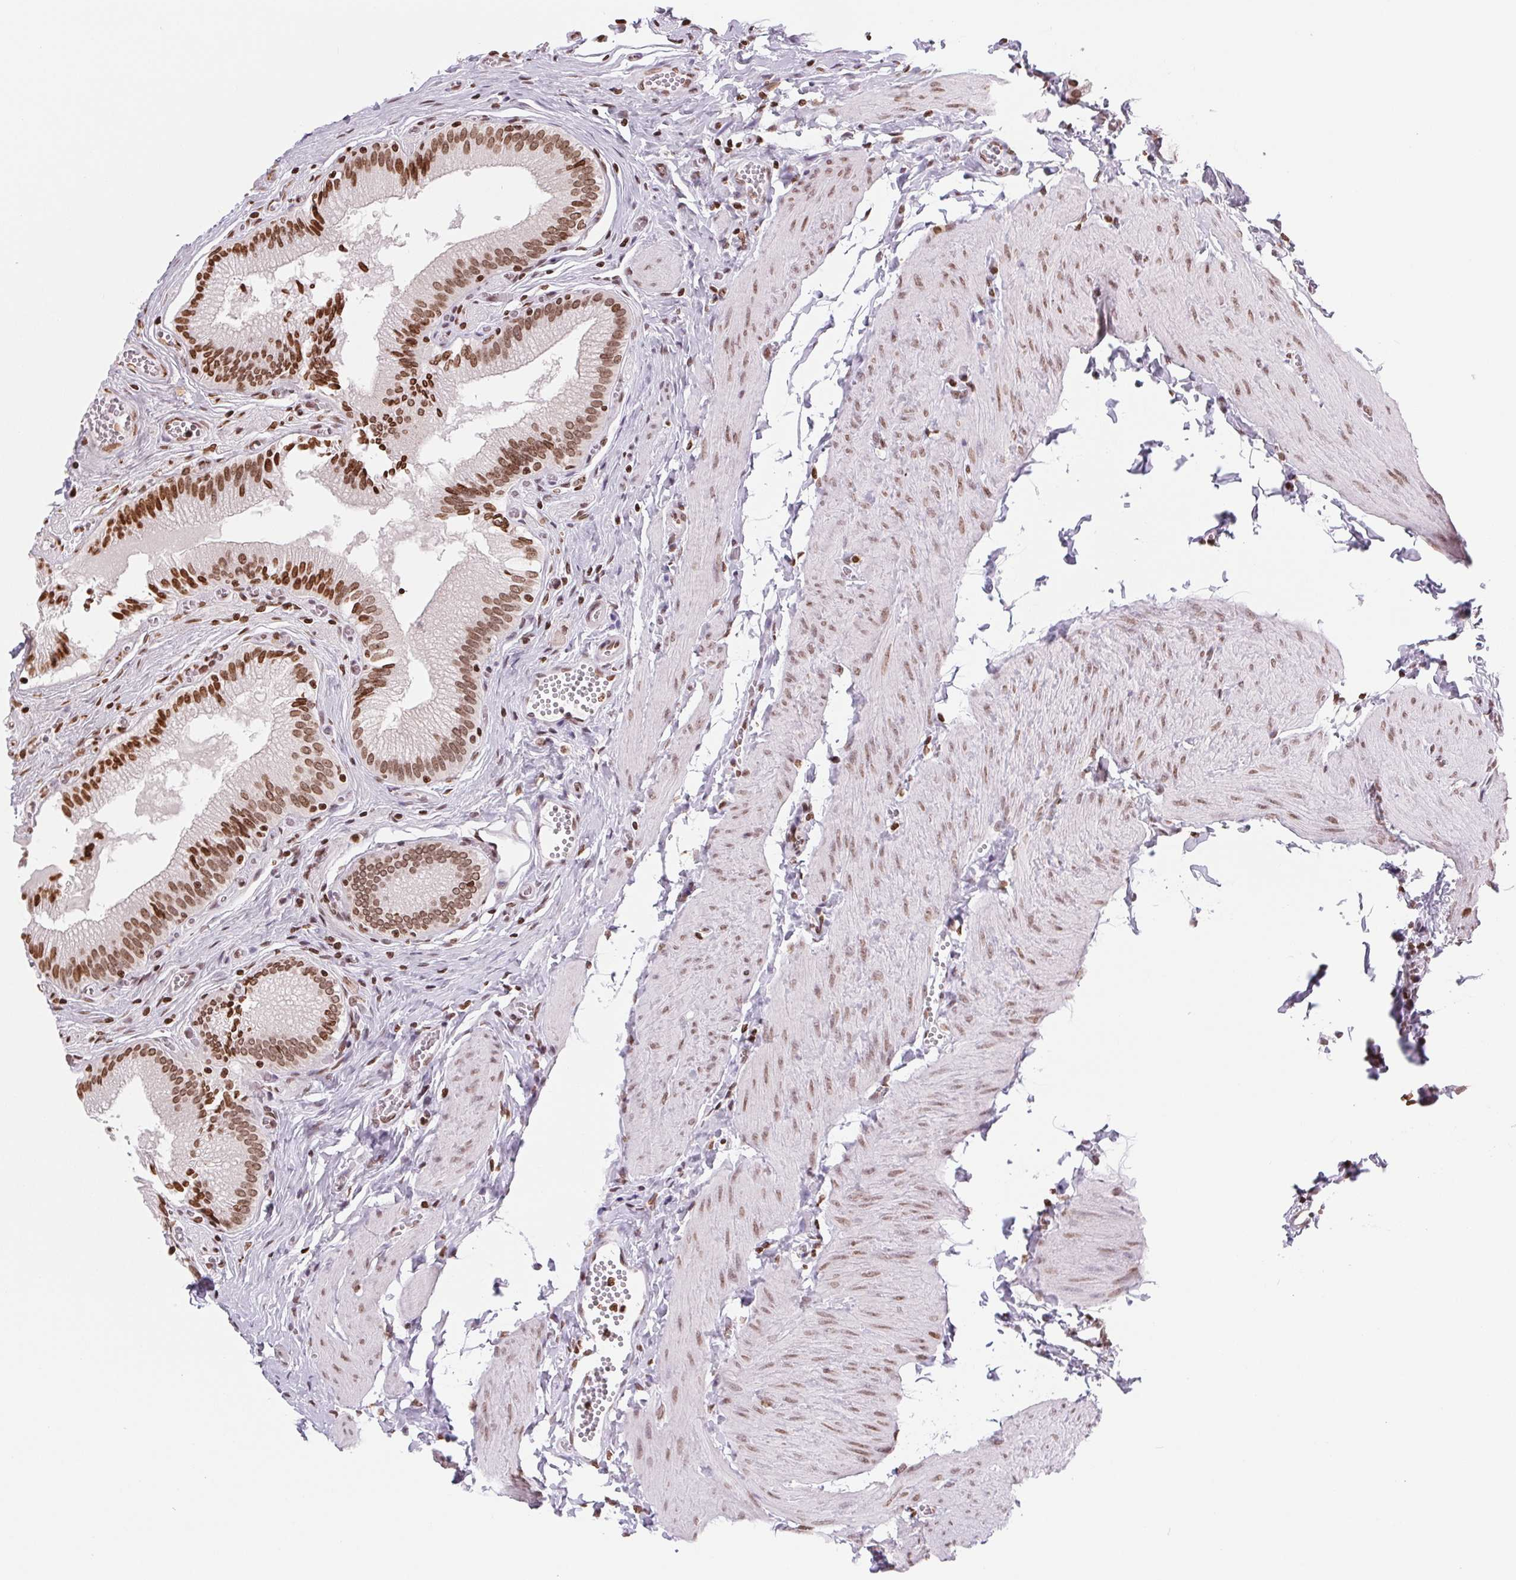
{"staining": {"intensity": "moderate", "quantity": ">75%", "location": "nuclear"}, "tissue": "gallbladder", "cell_type": "Glandular cells", "image_type": "normal", "snomed": [{"axis": "morphology", "description": "Normal tissue, NOS"}, {"axis": "topography", "description": "Gallbladder"}, {"axis": "topography", "description": "Peripheral nerve tissue"}], "caption": "Protein analysis of benign gallbladder demonstrates moderate nuclear staining in approximately >75% of glandular cells. The staining was performed using DAB to visualize the protein expression in brown, while the nuclei were stained in blue with hematoxylin (Magnification: 20x).", "gene": "SMIM12", "patient": {"sex": "male", "age": 17}}